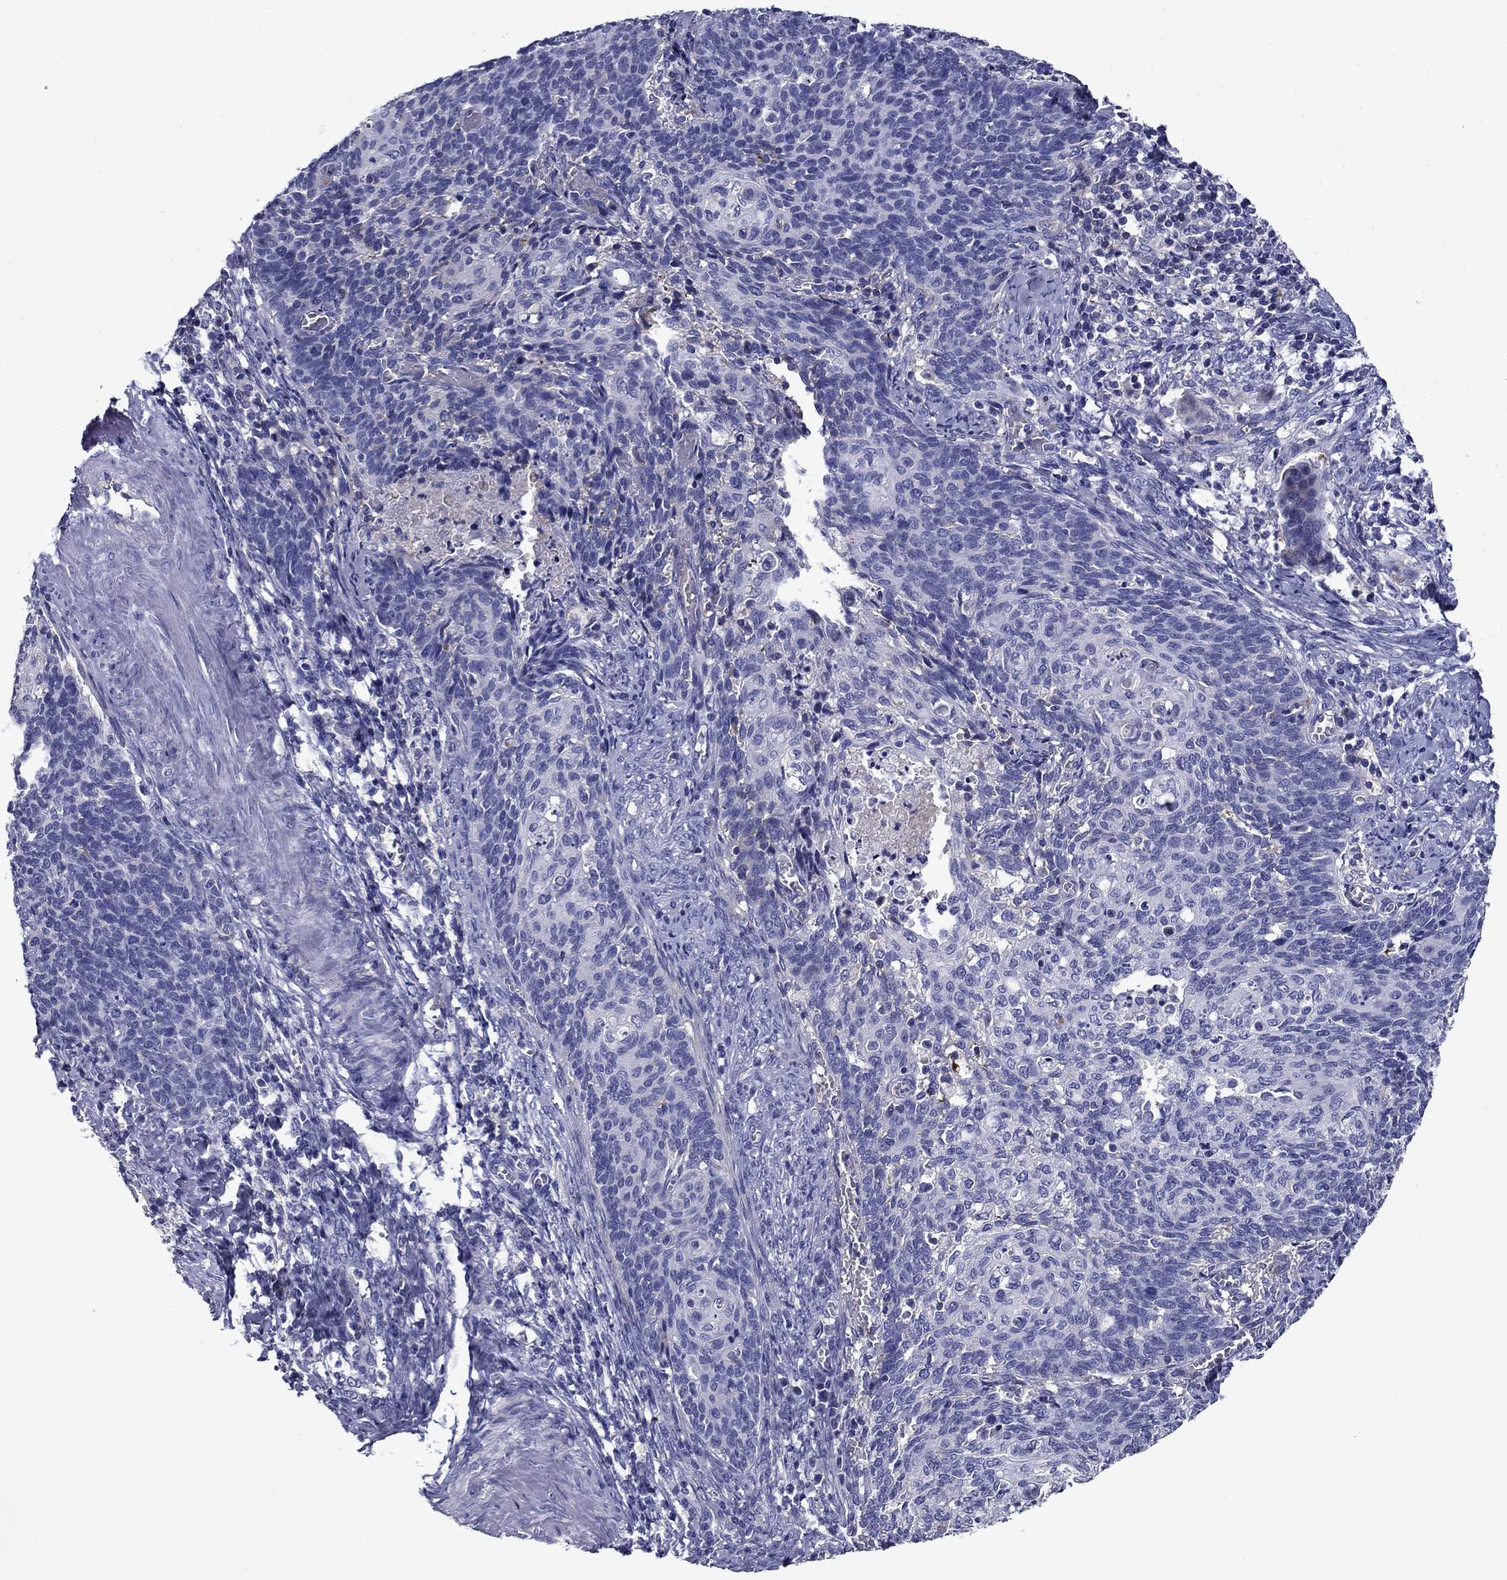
{"staining": {"intensity": "negative", "quantity": "none", "location": "none"}, "tissue": "cervical cancer", "cell_type": "Tumor cells", "image_type": "cancer", "snomed": [{"axis": "morphology", "description": "Normal tissue, NOS"}, {"axis": "morphology", "description": "Squamous cell carcinoma, NOS"}, {"axis": "topography", "description": "Cervix"}], "caption": "Cervical cancer stained for a protein using immunohistochemistry shows no positivity tumor cells.", "gene": "CNDP1", "patient": {"sex": "female", "age": 39}}